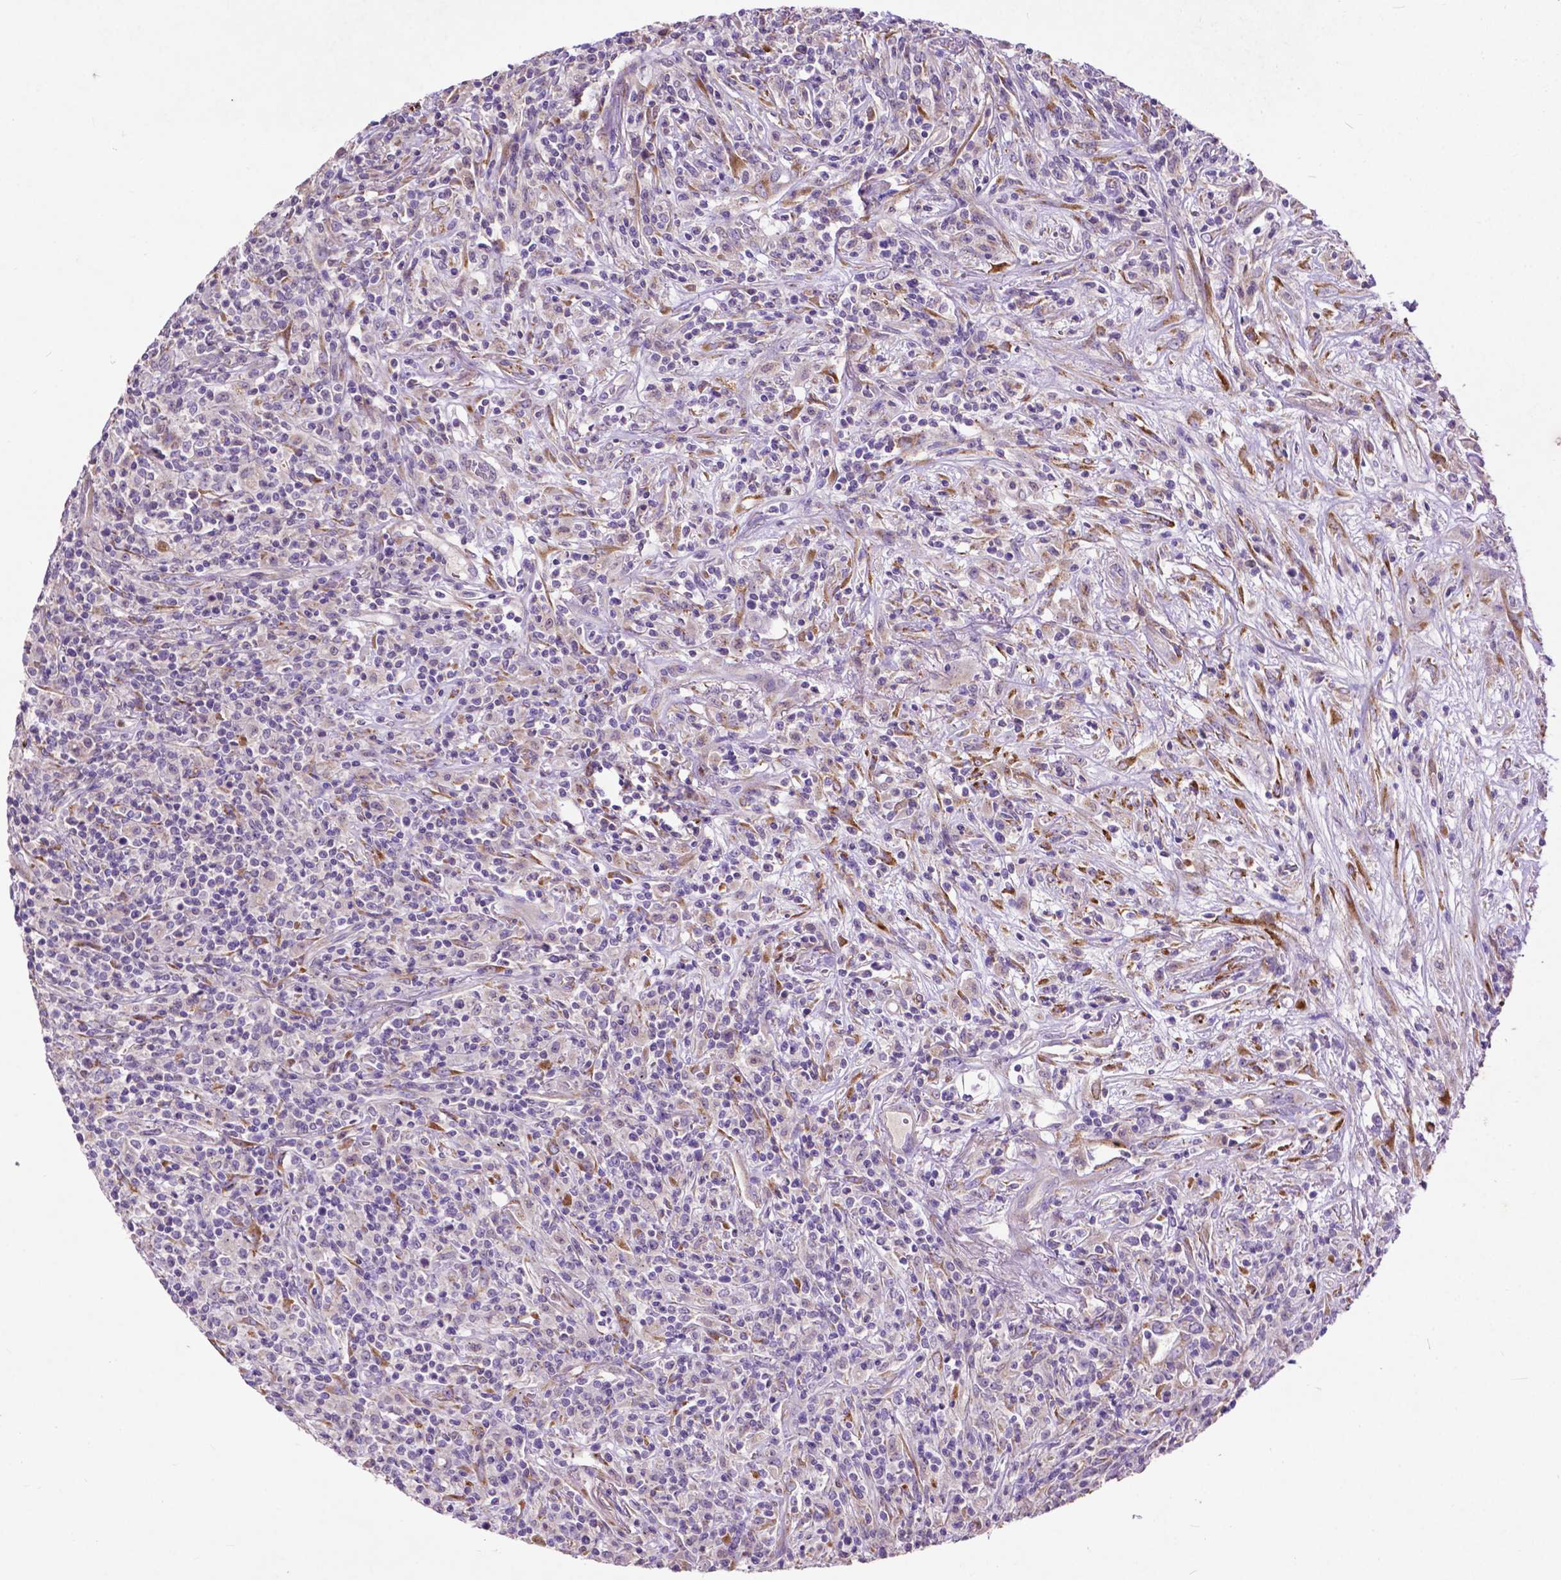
{"staining": {"intensity": "negative", "quantity": "none", "location": "none"}, "tissue": "lymphoma", "cell_type": "Tumor cells", "image_type": "cancer", "snomed": [{"axis": "morphology", "description": "Malignant lymphoma, non-Hodgkin's type, High grade"}, {"axis": "topography", "description": "Lung"}], "caption": "Micrograph shows no significant protein expression in tumor cells of lymphoma.", "gene": "THEGL", "patient": {"sex": "male", "age": 79}}